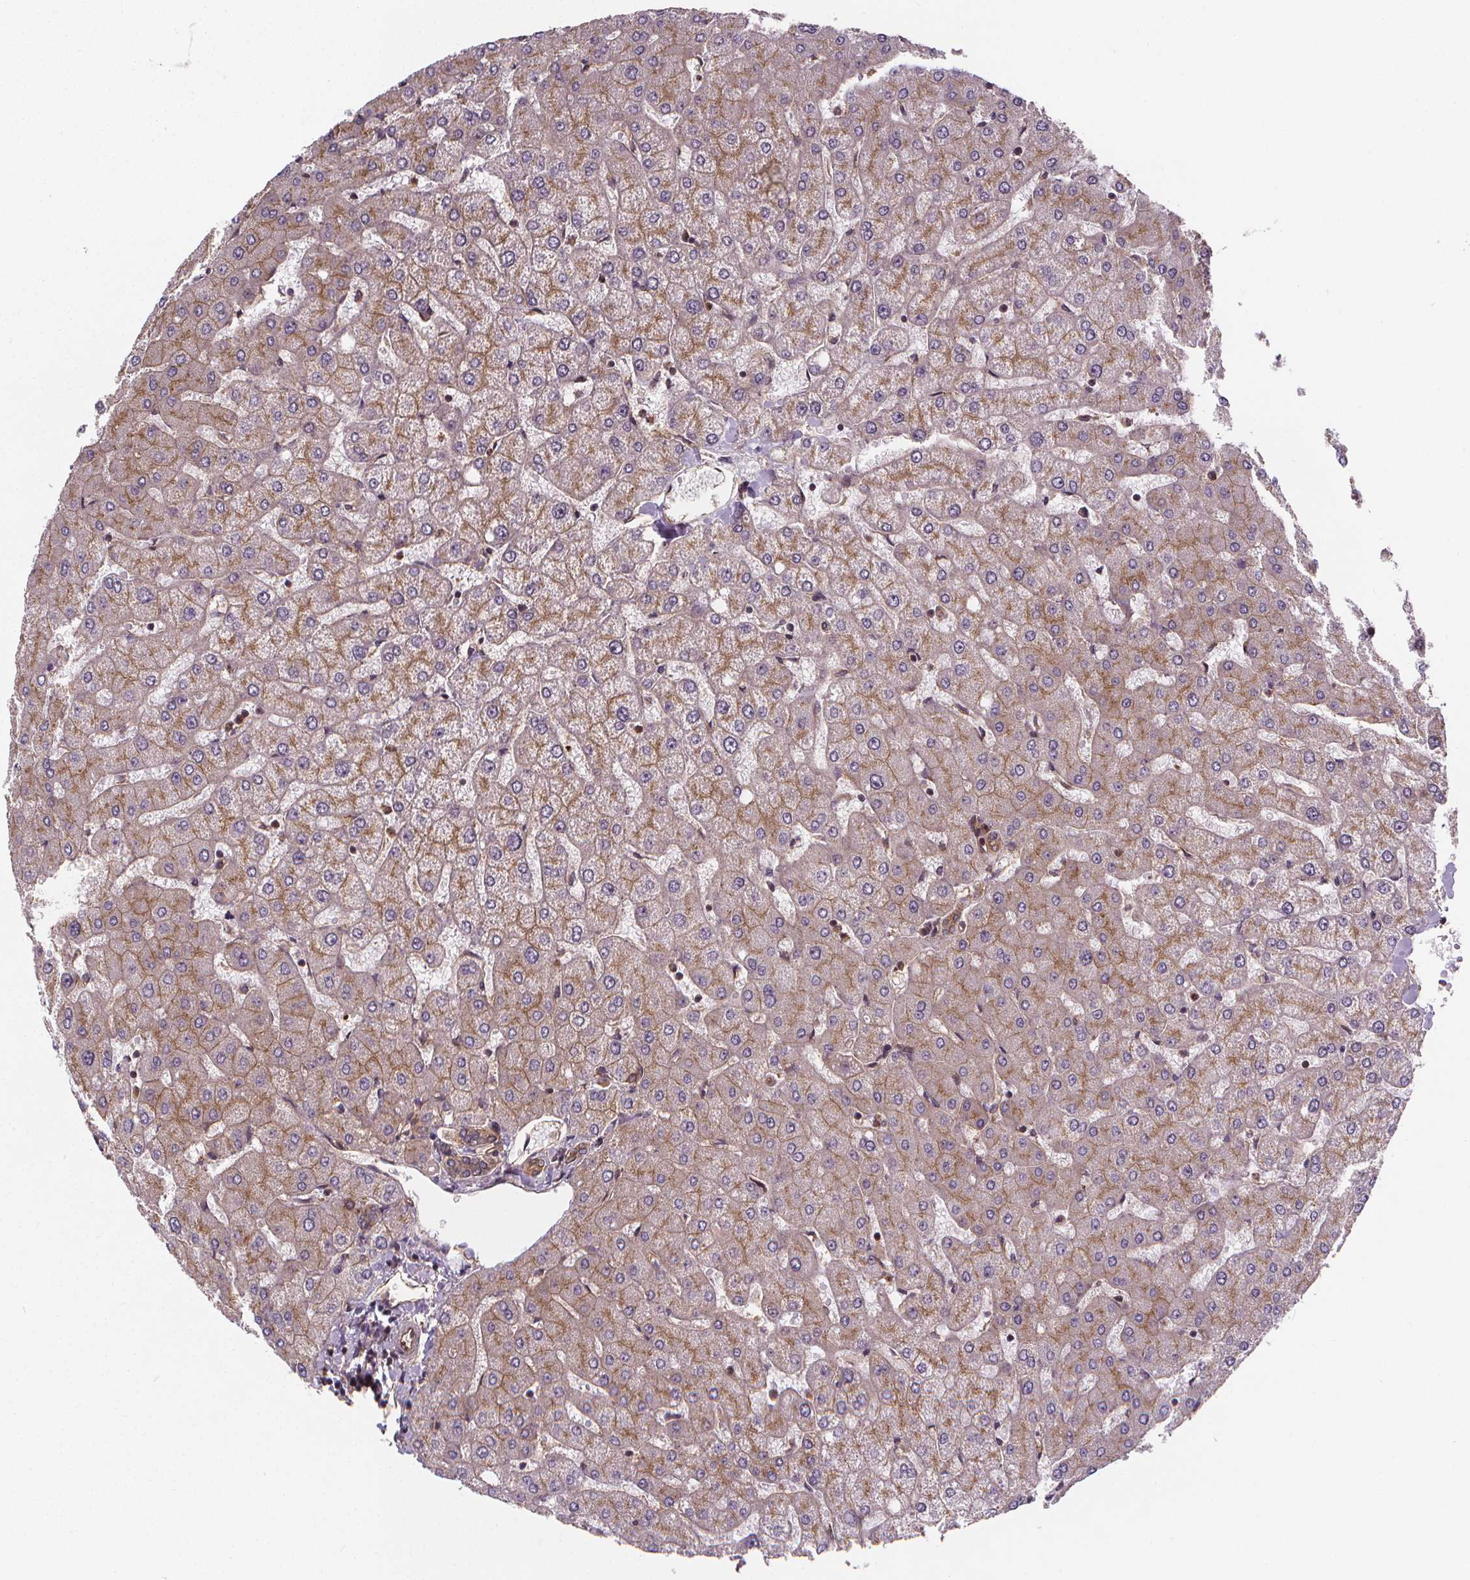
{"staining": {"intensity": "moderate", "quantity": ">75%", "location": "cytoplasmic/membranous"}, "tissue": "liver", "cell_type": "Cholangiocytes", "image_type": "normal", "snomed": [{"axis": "morphology", "description": "Normal tissue, NOS"}, {"axis": "topography", "description": "Liver"}], "caption": "An image of human liver stained for a protein exhibits moderate cytoplasmic/membranous brown staining in cholangiocytes. (DAB IHC, brown staining for protein, blue staining for nuclei).", "gene": "CLINT1", "patient": {"sex": "female", "age": 54}}